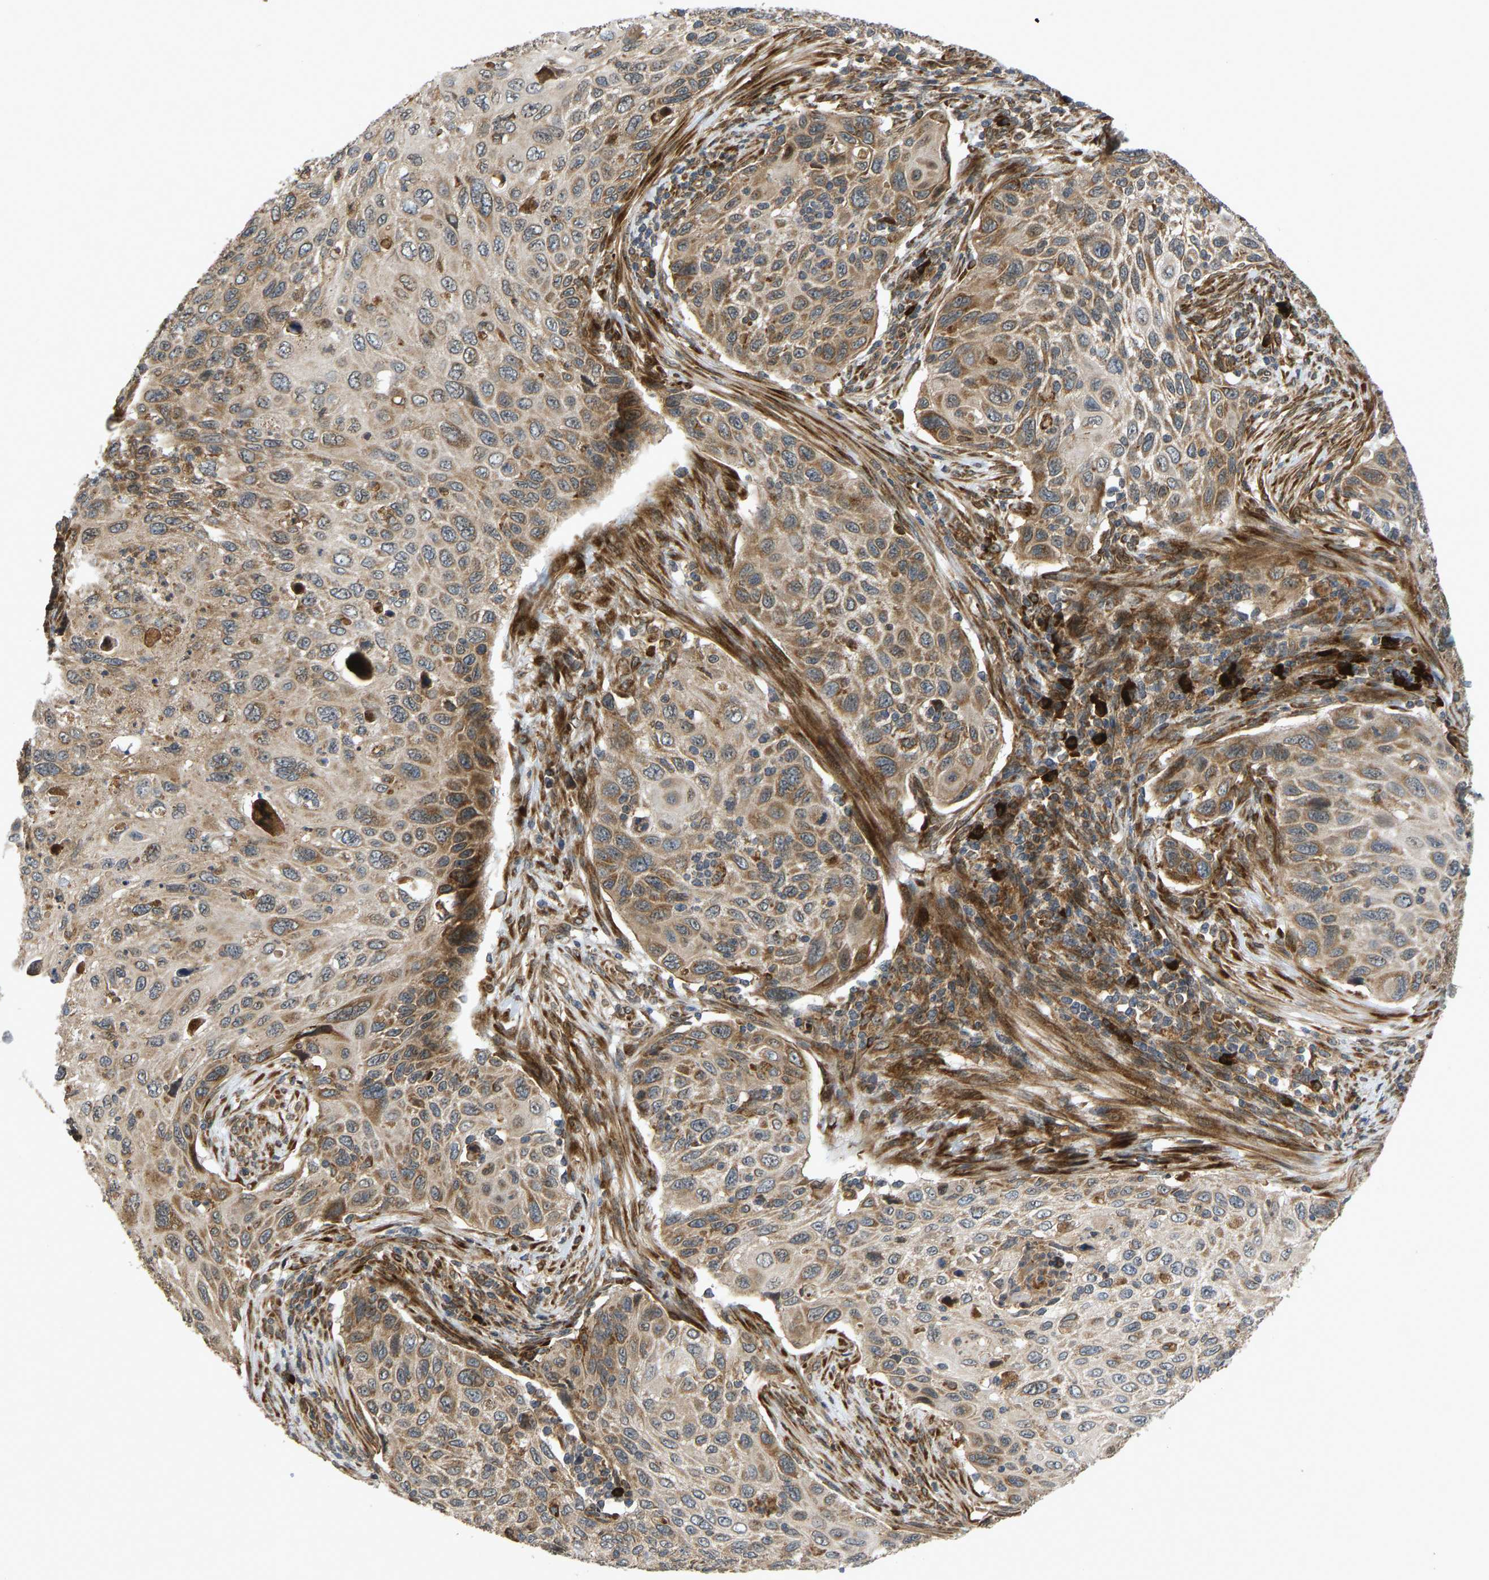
{"staining": {"intensity": "moderate", "quantity": ">75%", "location": "cytoplasmic/membranous"}, "tissue": "cervical cancer", "cell_type": "Tumor cells", "image_type": "cancer", "snomed": [{"axis": "morphology", "description": "Squamous cell carcinoma, NOS"}, {"axis": "topography", "description": "Cervix"}], "caption": "DAB immunohistochemical staining of human squamous cell carcinoma (cervical) displays moderate cytoplasmic/membranous protein staining in about >75% of tumor cells.", "gene": "RPN2", "patient": {"sex": "female", "age": 70}}